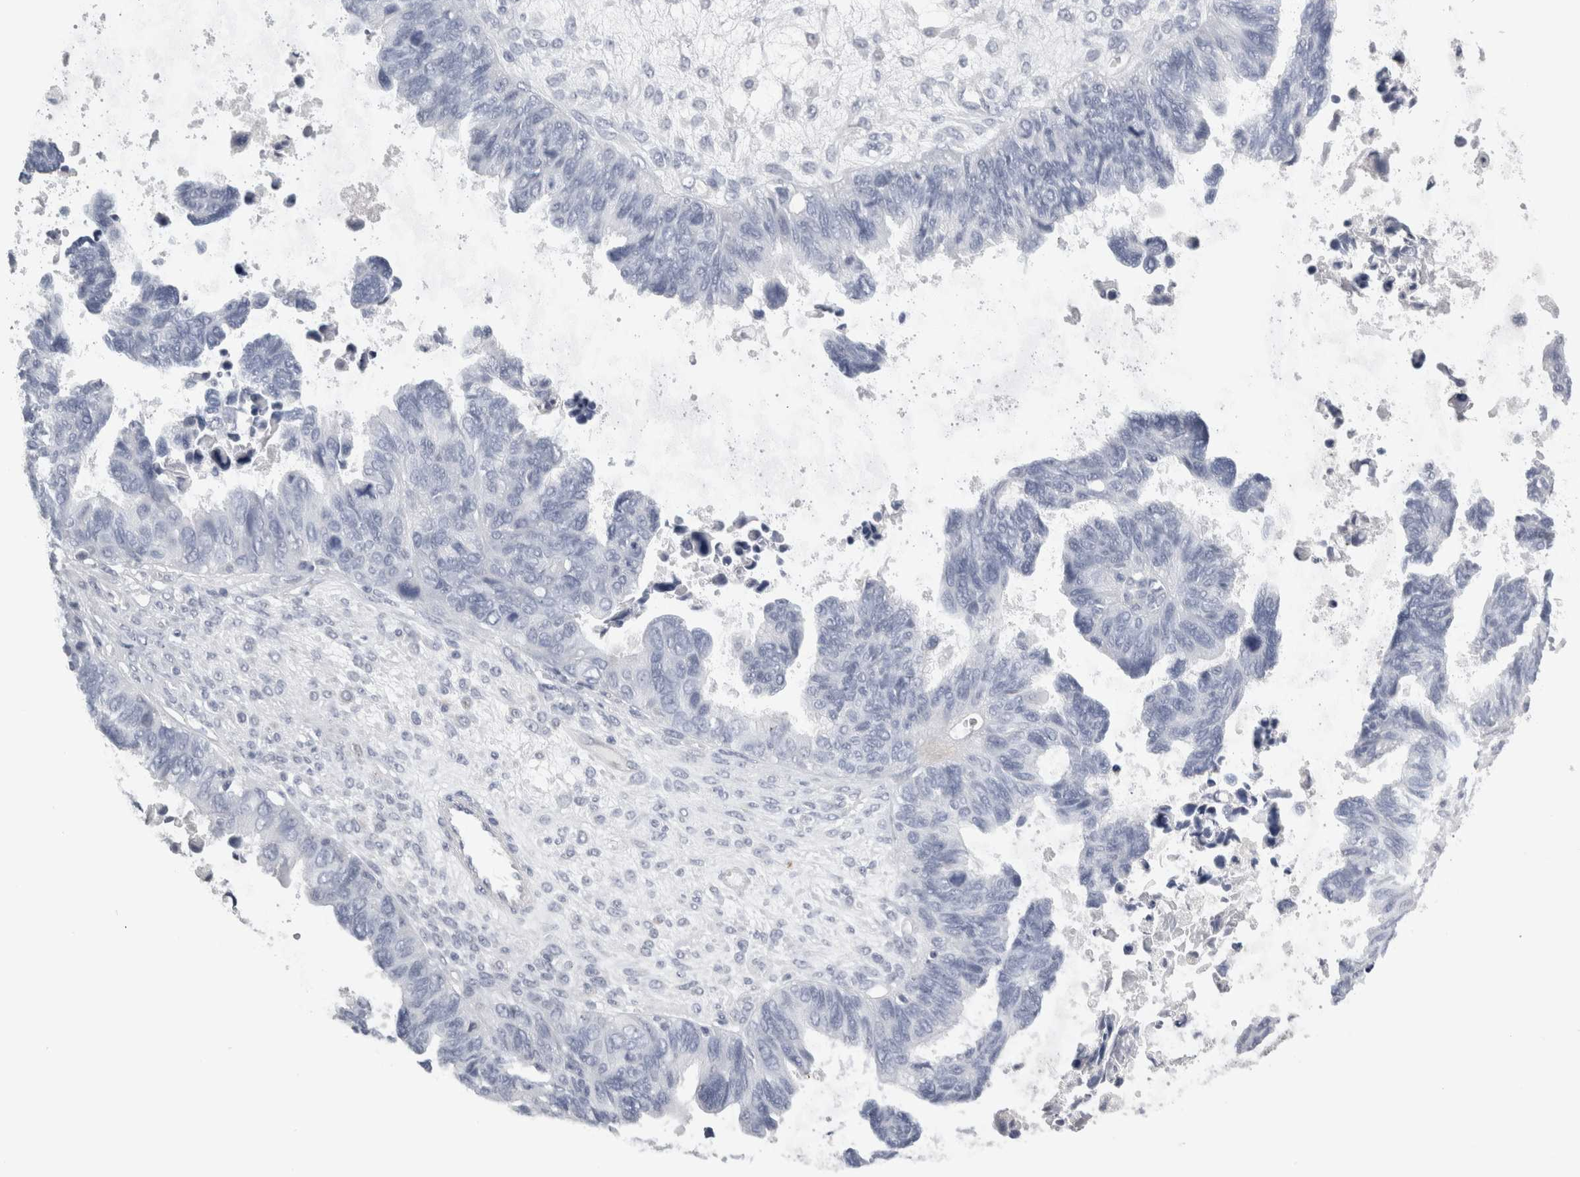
{"staining": {"intensity": "negative", "quantity": "none", "location": "none"}, "tissue": "ovarian cancer", "cell_type": "Tumor cells", "image_type": "cancer", "snomed": [{"axis": "morphology", "description": "Cystadenocarcinoma, serous, NOS"}, {"axis": "topography", "description": "Ovary"}], "caption": "A high-resolution image shows immunohistochemistry (IHC) staining of ovarian cancer, which reveals no significant positivity in tumor cells.", "gene": "TCAP", "patient": {"sex": "female", "age": 79}}